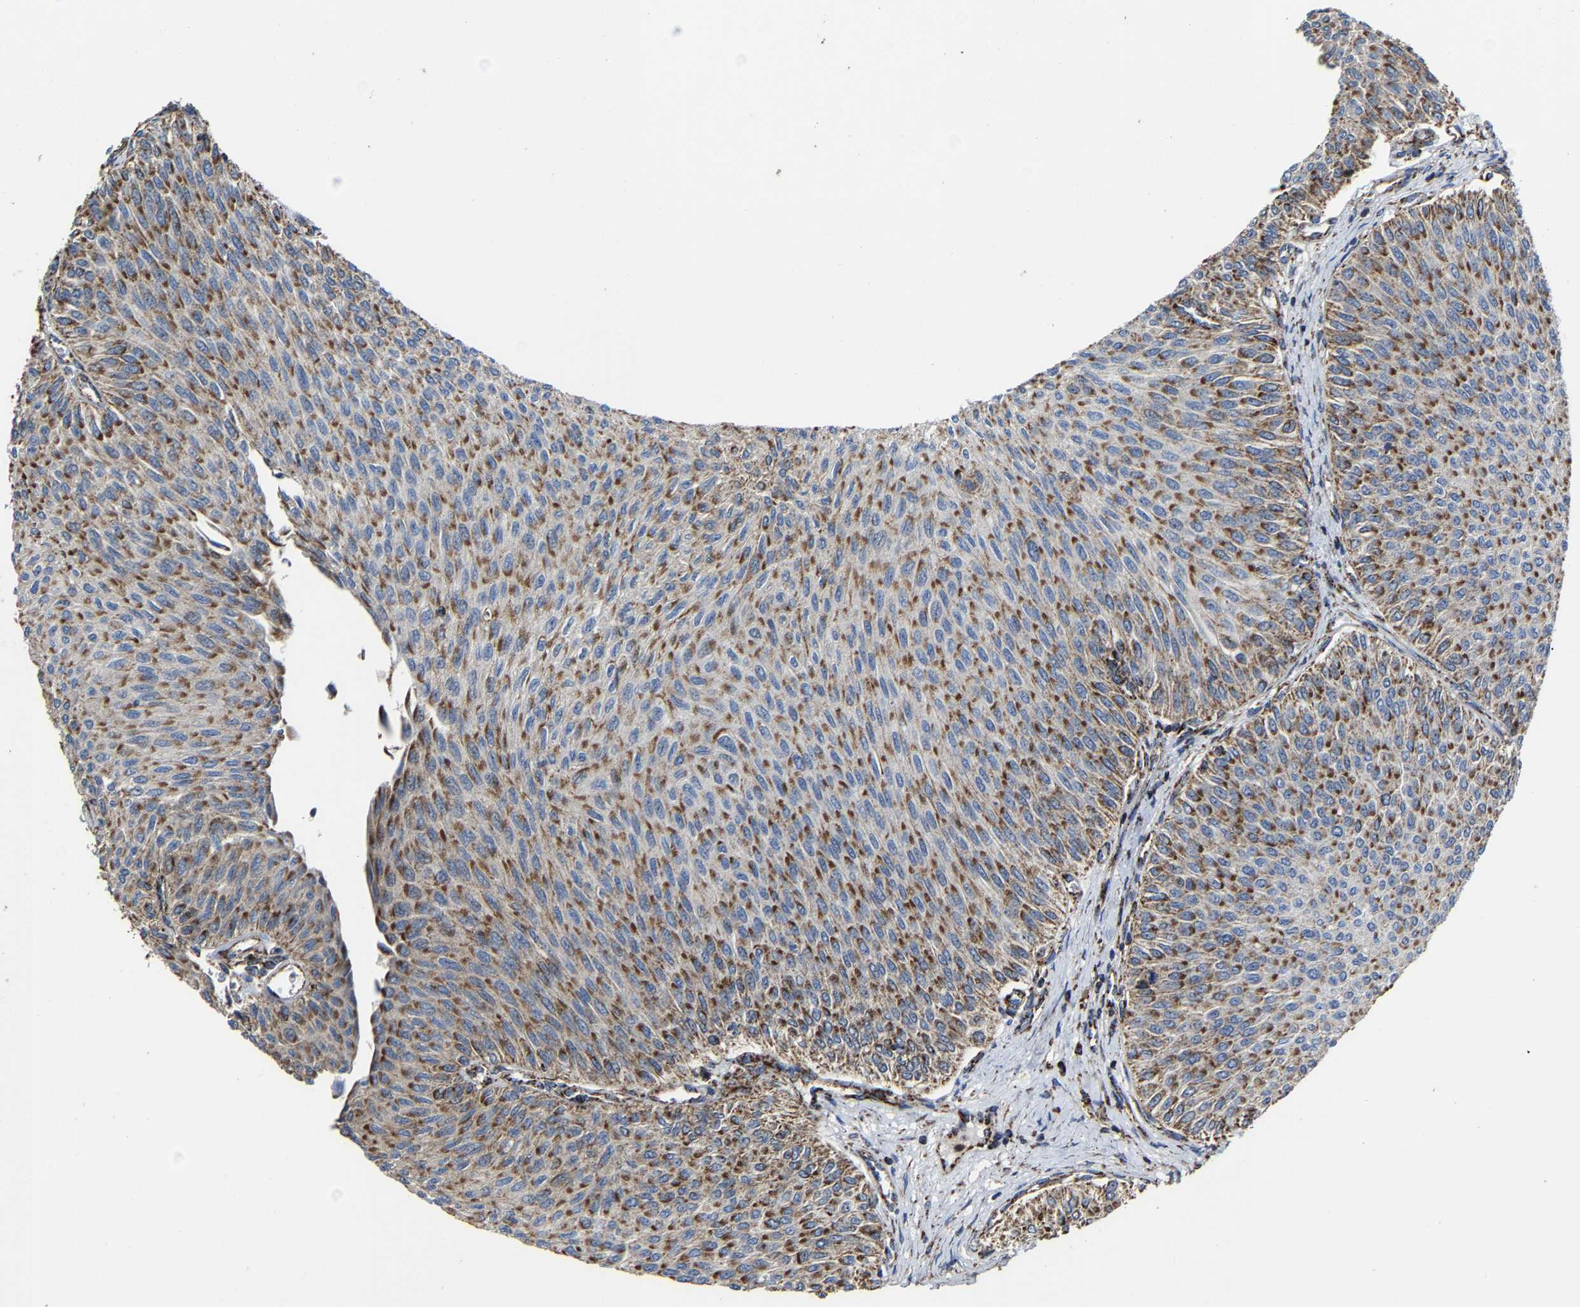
{"staining": {"intensity": "moderate", "quantity": ">75%", "location": "cytoplasmic/membranous"}, "tissue": "urothelial cancer", "cell_type": "Tumor cells", "image_type": "cancer", "snomed": [{"axis": "morphology", "description": "Urothelial carcinoma, Low grade"}, {"axis": "topography", "description": "Urinary bladder"}], "caption": "Approximately >75% of tumor cells in low-grade urothelial carcinoma reveal moderate cytoplasmic/membranous protein expression as visualized by brown immunohistochemical staining.", "gene": "NDUFV3", "patient": {"sex": "male", "age": 78}}